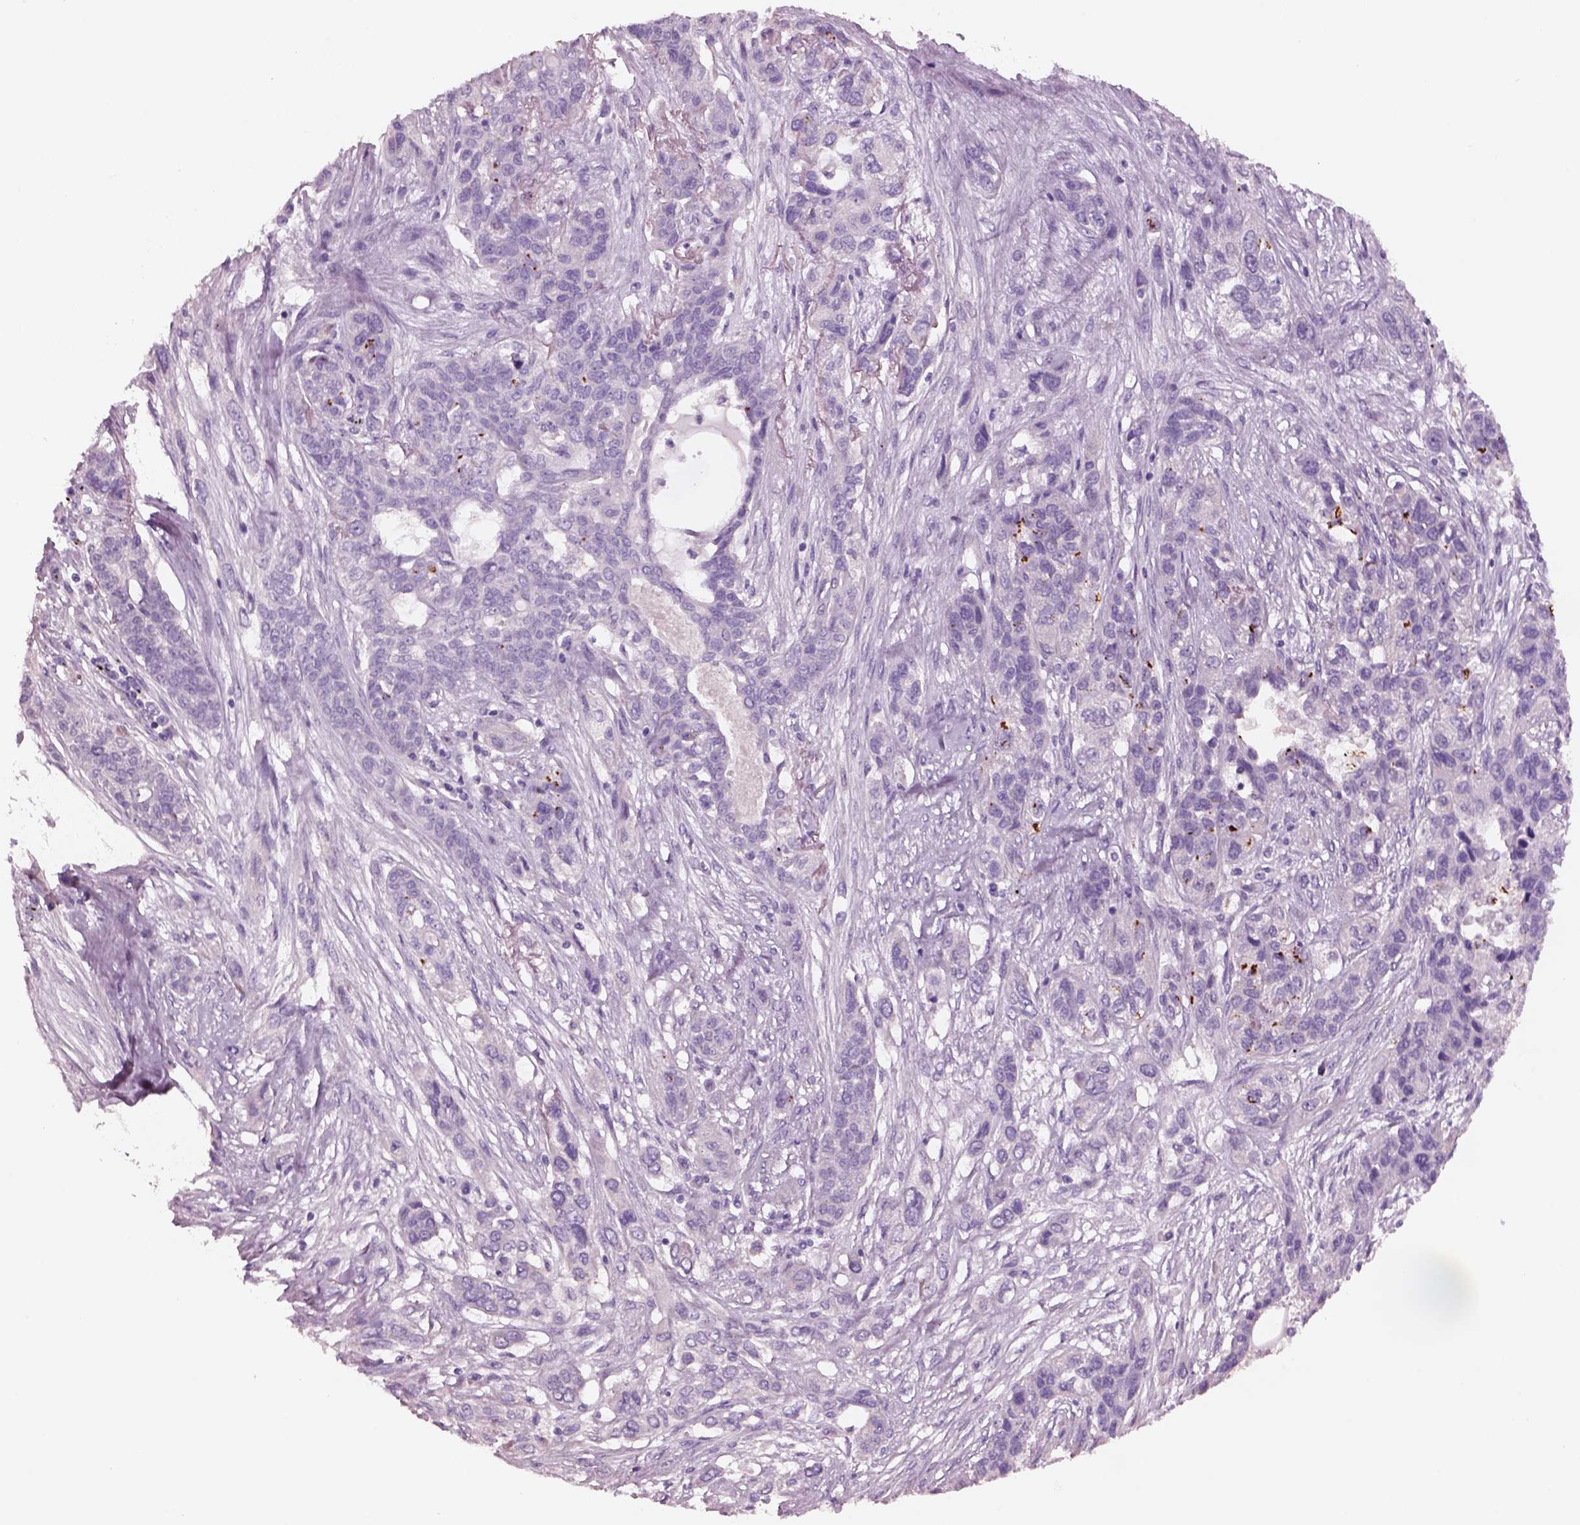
{"staining": {"intensity": "negative", "quantity": "none", "location": "none"}, "tissue": "lung cancer", "cell_type": "Tumor cells", "image_type": "cancer", "snomed": [{"axis": "morphology", "description": "Squamous cell carcinoma, NOS"}, {"axis": "topography", "description": "Lung"}], "caption": "A high-resolution micrograph shows immunohistochemistry staining of lung cancer, which shows no significant staining in tumor cells.", "gene": "ELSPBP1", "patient": {"sex": "female", "age": 70}}